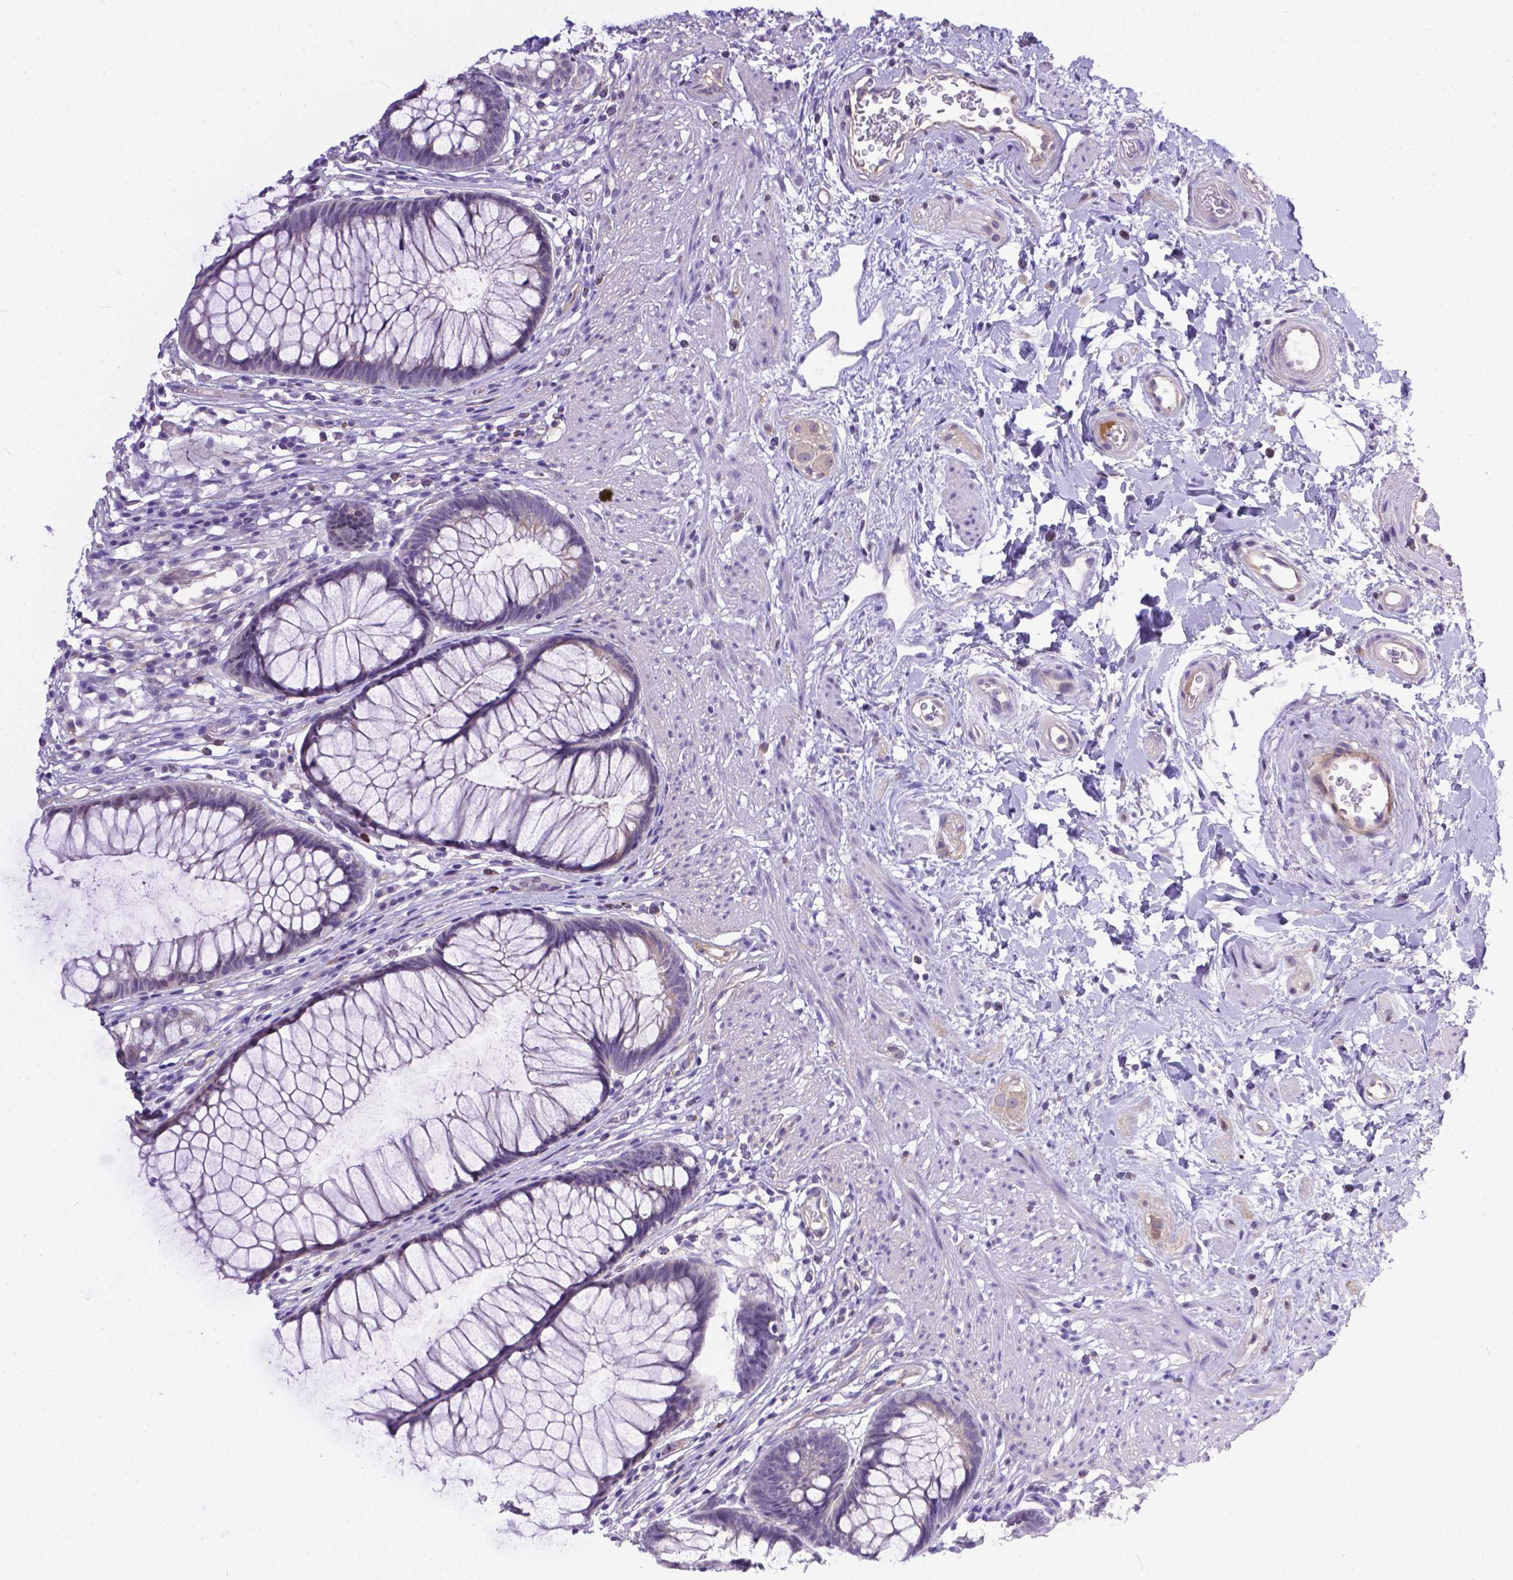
{"staining": {"intensity": "negative", "quantity": "none", "location": "none"}, "tissue": "rectum", "cell_type": "Glandular cells", "image_type": "normal", "snomed": [{"axis": "morphology", "description": "Normal tissue, NOS"}, {"axis": "topography", "description": "Smooth muscle"}, {"axis": "topography", "description": "Rectum"}], "caption": "There is no significant staining in glandular cells of rectum. (DAB IHC with hematoxylin counter stain).", "gene": "DLEC1", "patient": {"sex": "male", "age": 53}}